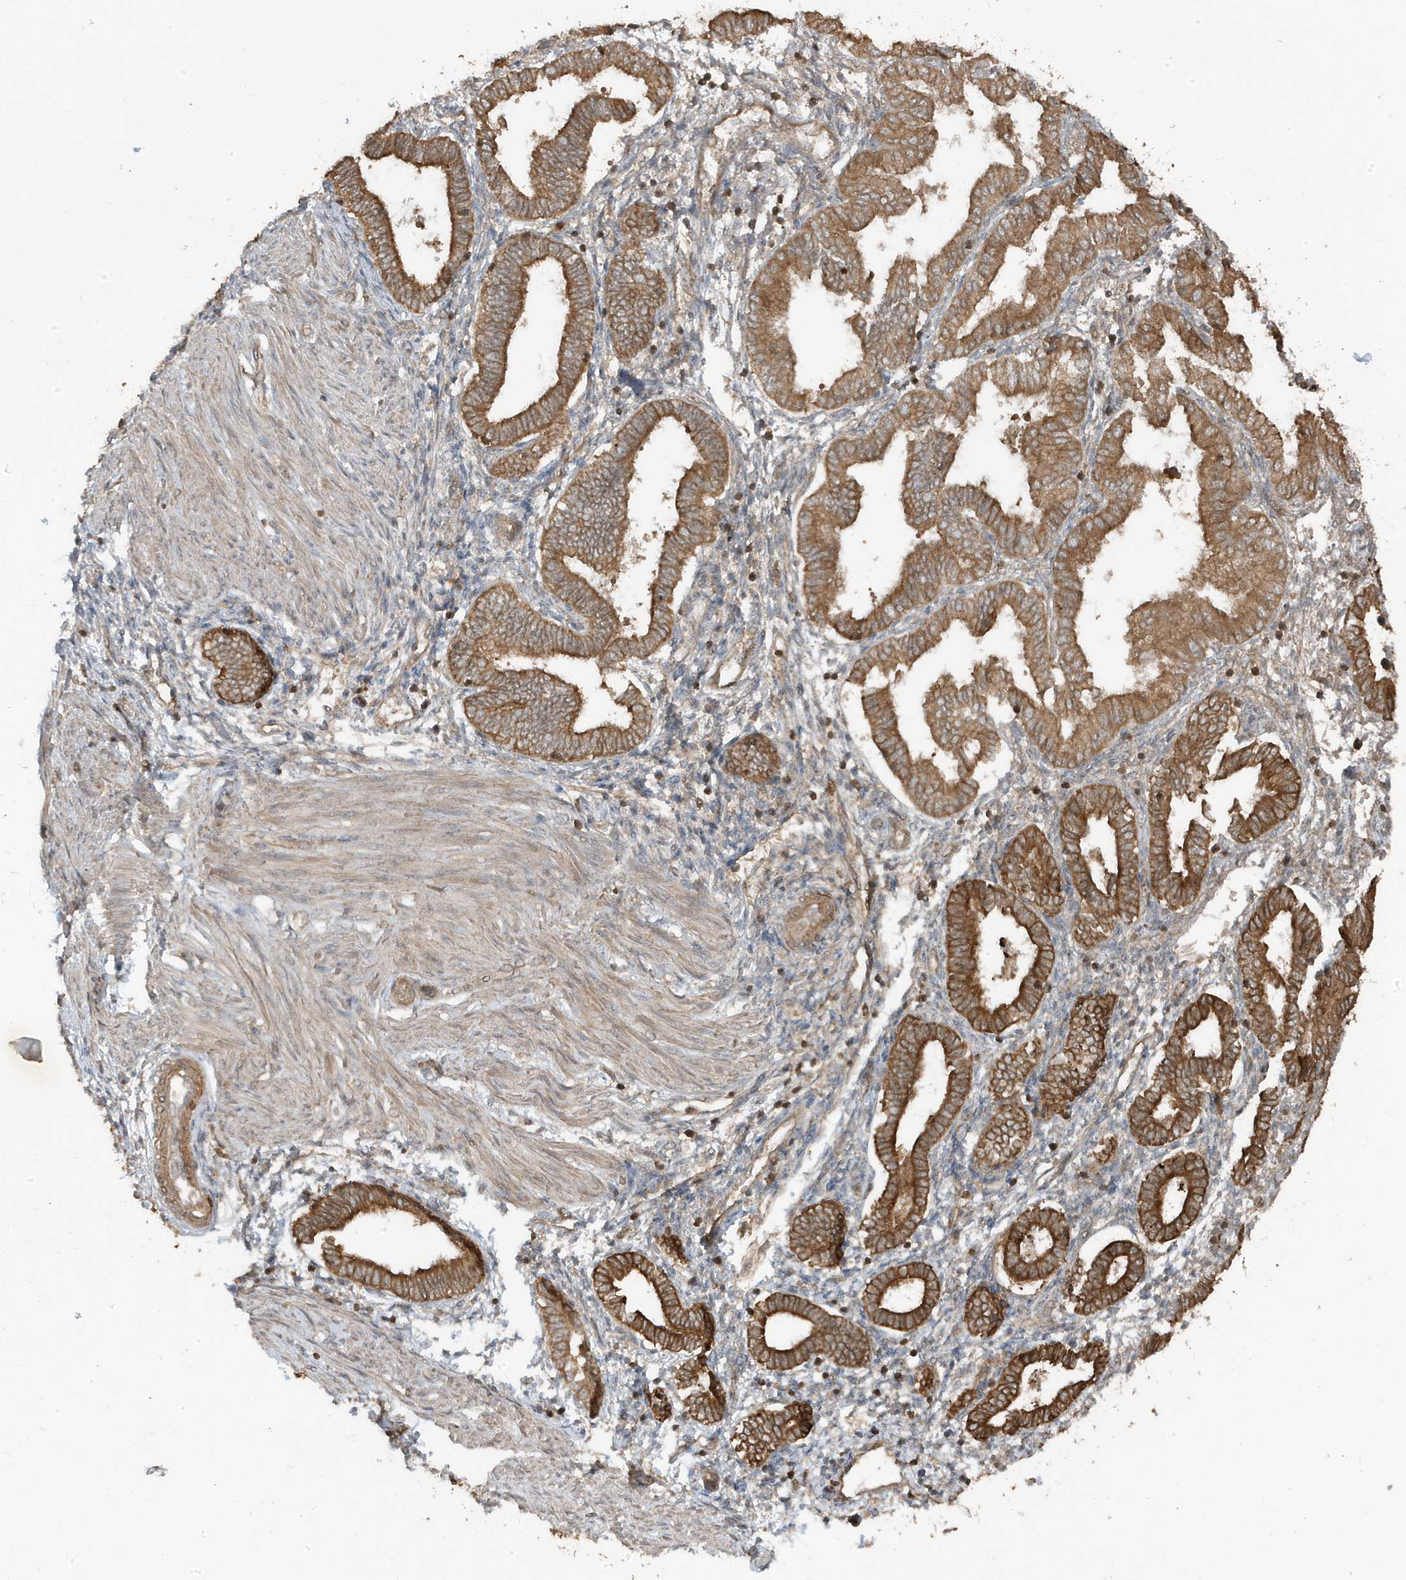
{"staining": {"intensity": "negative", "quantity": "none", "location": "none"}, "tissue": "endometrium", "cell_type": "Cells in endometrial stroma", "image_type": "normal", "snomed": [{"axis": "morphology", "description": "Normal tissue, NOS"}, {"axis": "topography", "description": "Endometrium"}], "caption": "There is no significant expression in cells in endometrial stroma of endometrium. (IHC, brightfield microscopy, high magnification).", "gene": "ASAP1", "patient": {"sex": "female", "age": 53}}